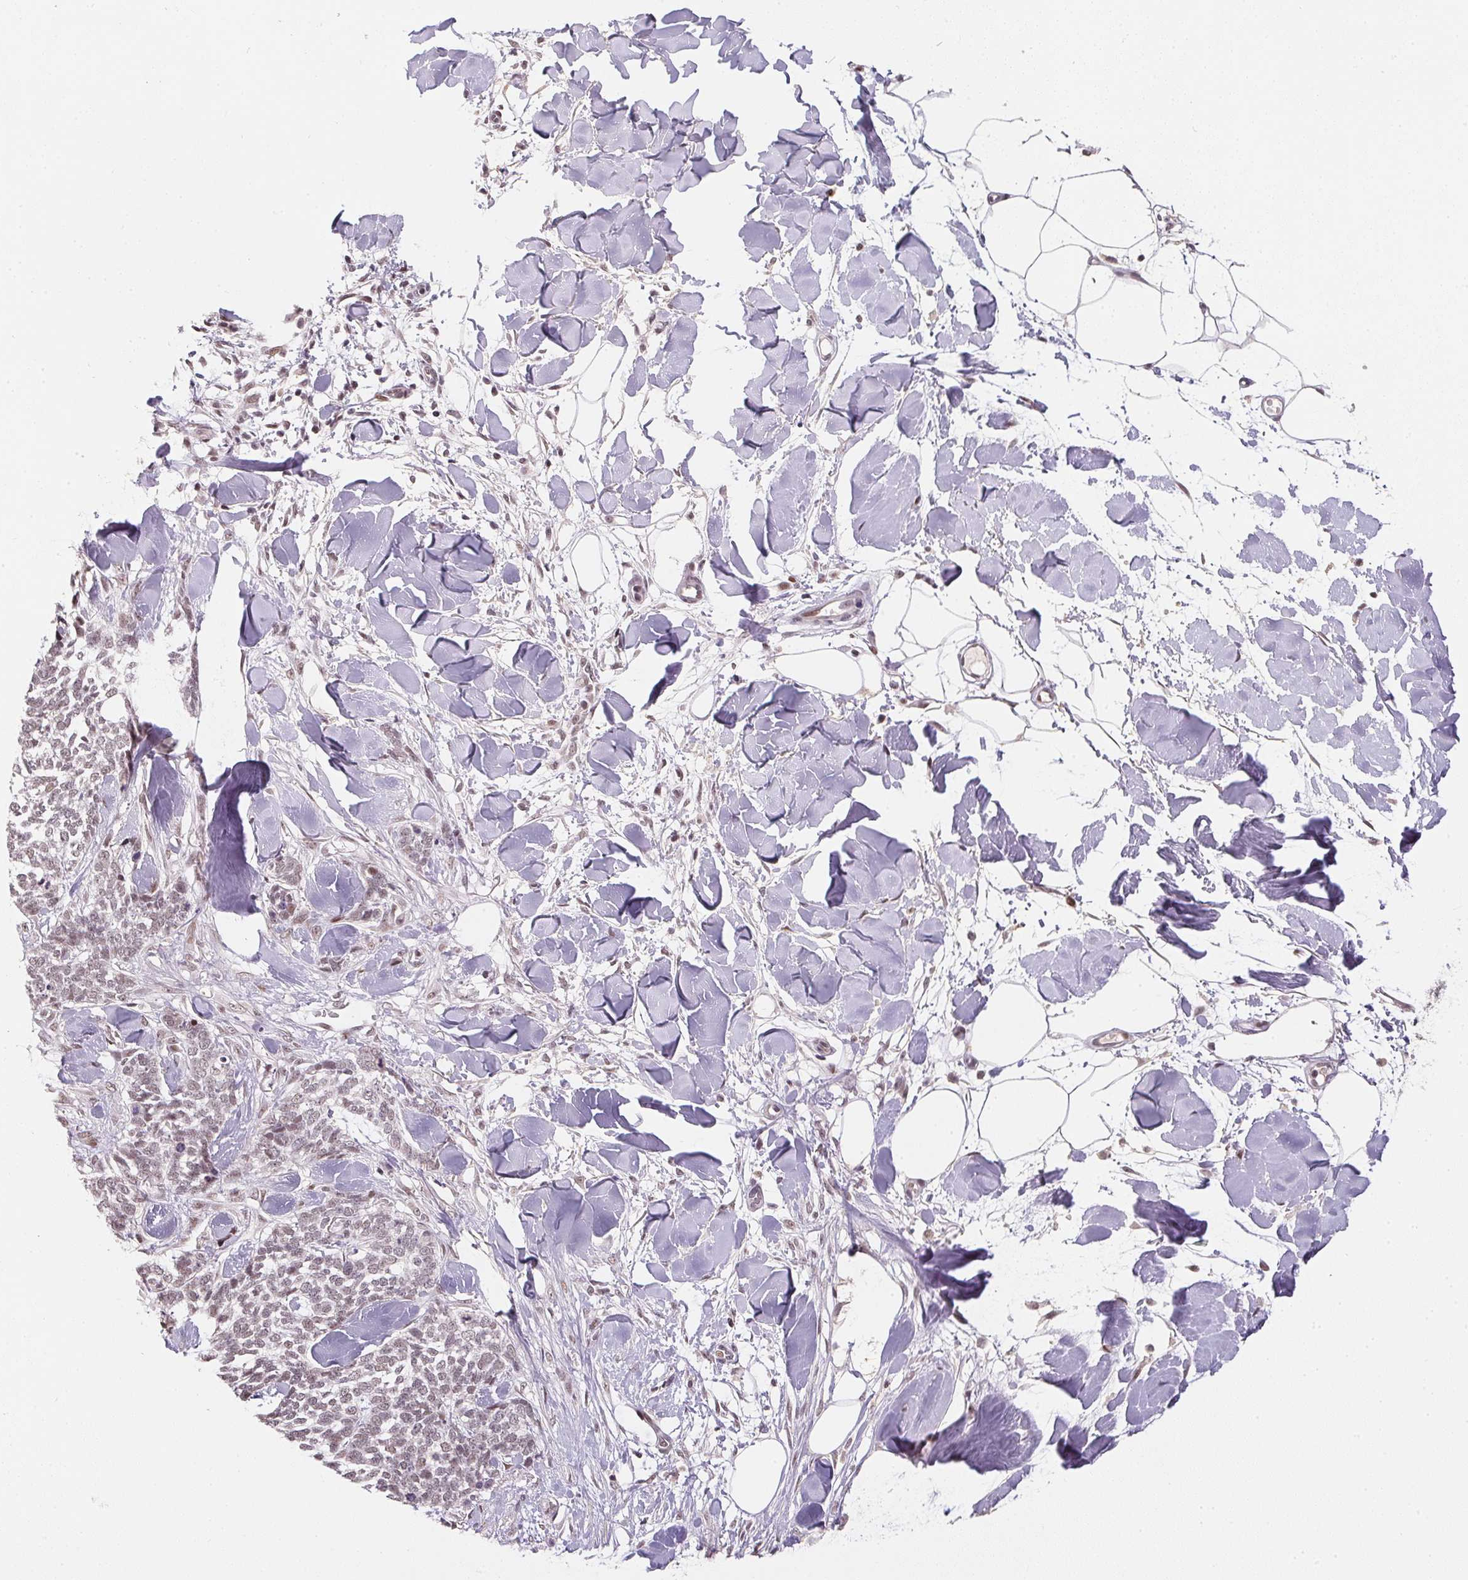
{"staining": {"intensity": "weak", "quantity": ">75%", "location": "nuclear"}, "tissue": "skin cancer", "cell_type": "Tumor cells", "image_type": "cancer", "snomed": [{"axis": "morphology", "description": "Basal cell carcinoma"}, {"axis": "topography", "description": "Skin"}], "caption": "Weak nuclear protein expression is seen in about >75% of tumor cells in skin cancer.", "gene": "KDM4D", "patient": {"sex": "female", "age": 59}}